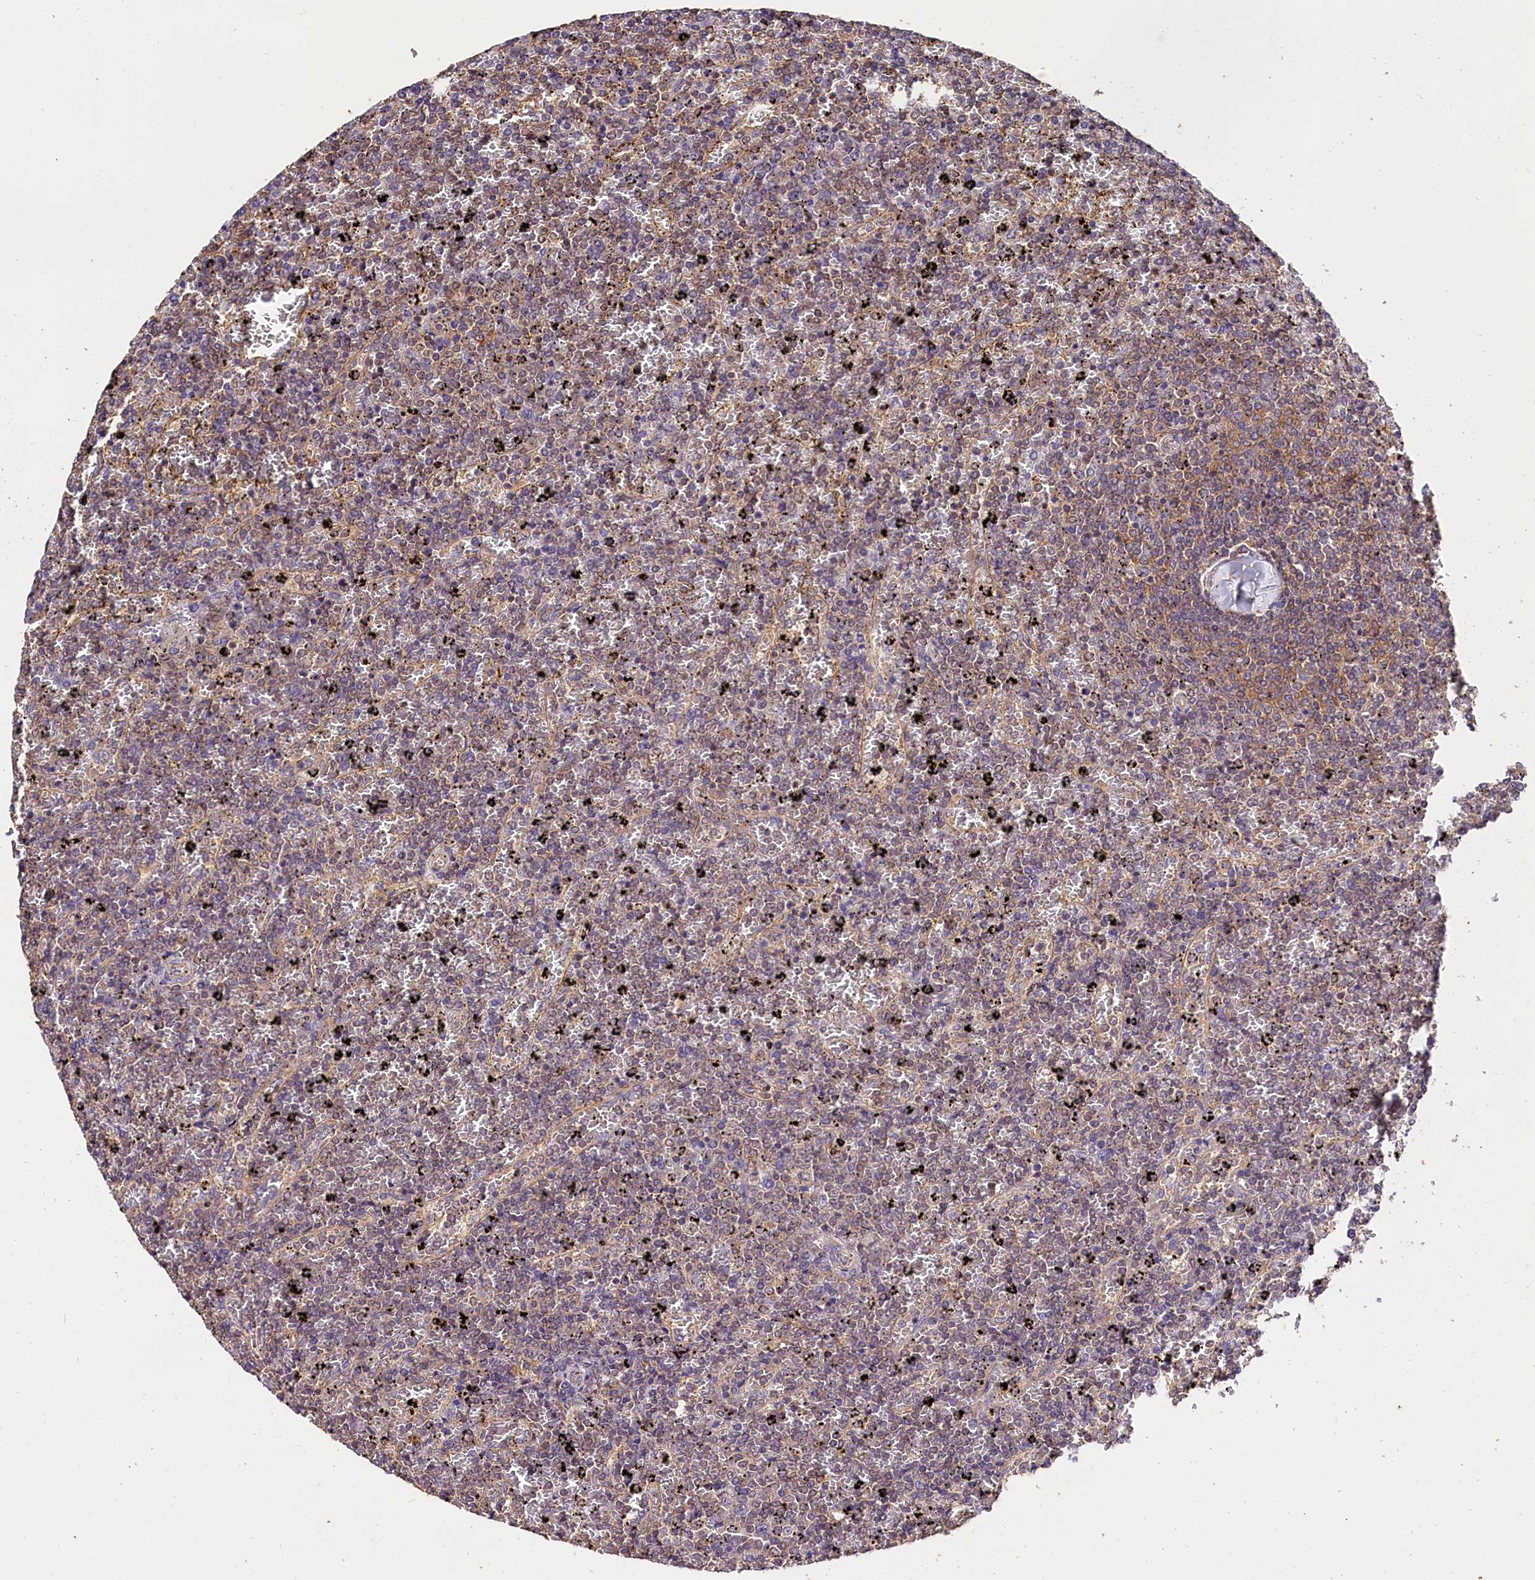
{"staining": {"intensity": "moderate", "quantity": "<25%", "location": "cytoplasmic/membranous"}, "tissue": "lymphoma", "cell_type": "Tumor cells", "image_type": "cancer", "snomed": [{"axis": "morphology", "description": "Malignant lymphoma, non-Hodgkin's type, Low grade"}, {"axis": "topography", "description": "Spleen"}], "caption": "Immunohistochemical staining of low-grade malignant lymphoma, non-Hodgkin's type reveals moderate cytoplasmic/membranous protein positivity in approximately <25% of tumor cells.", "gene": "OAS3", "patient": {"sex": "female", "age": 77}}